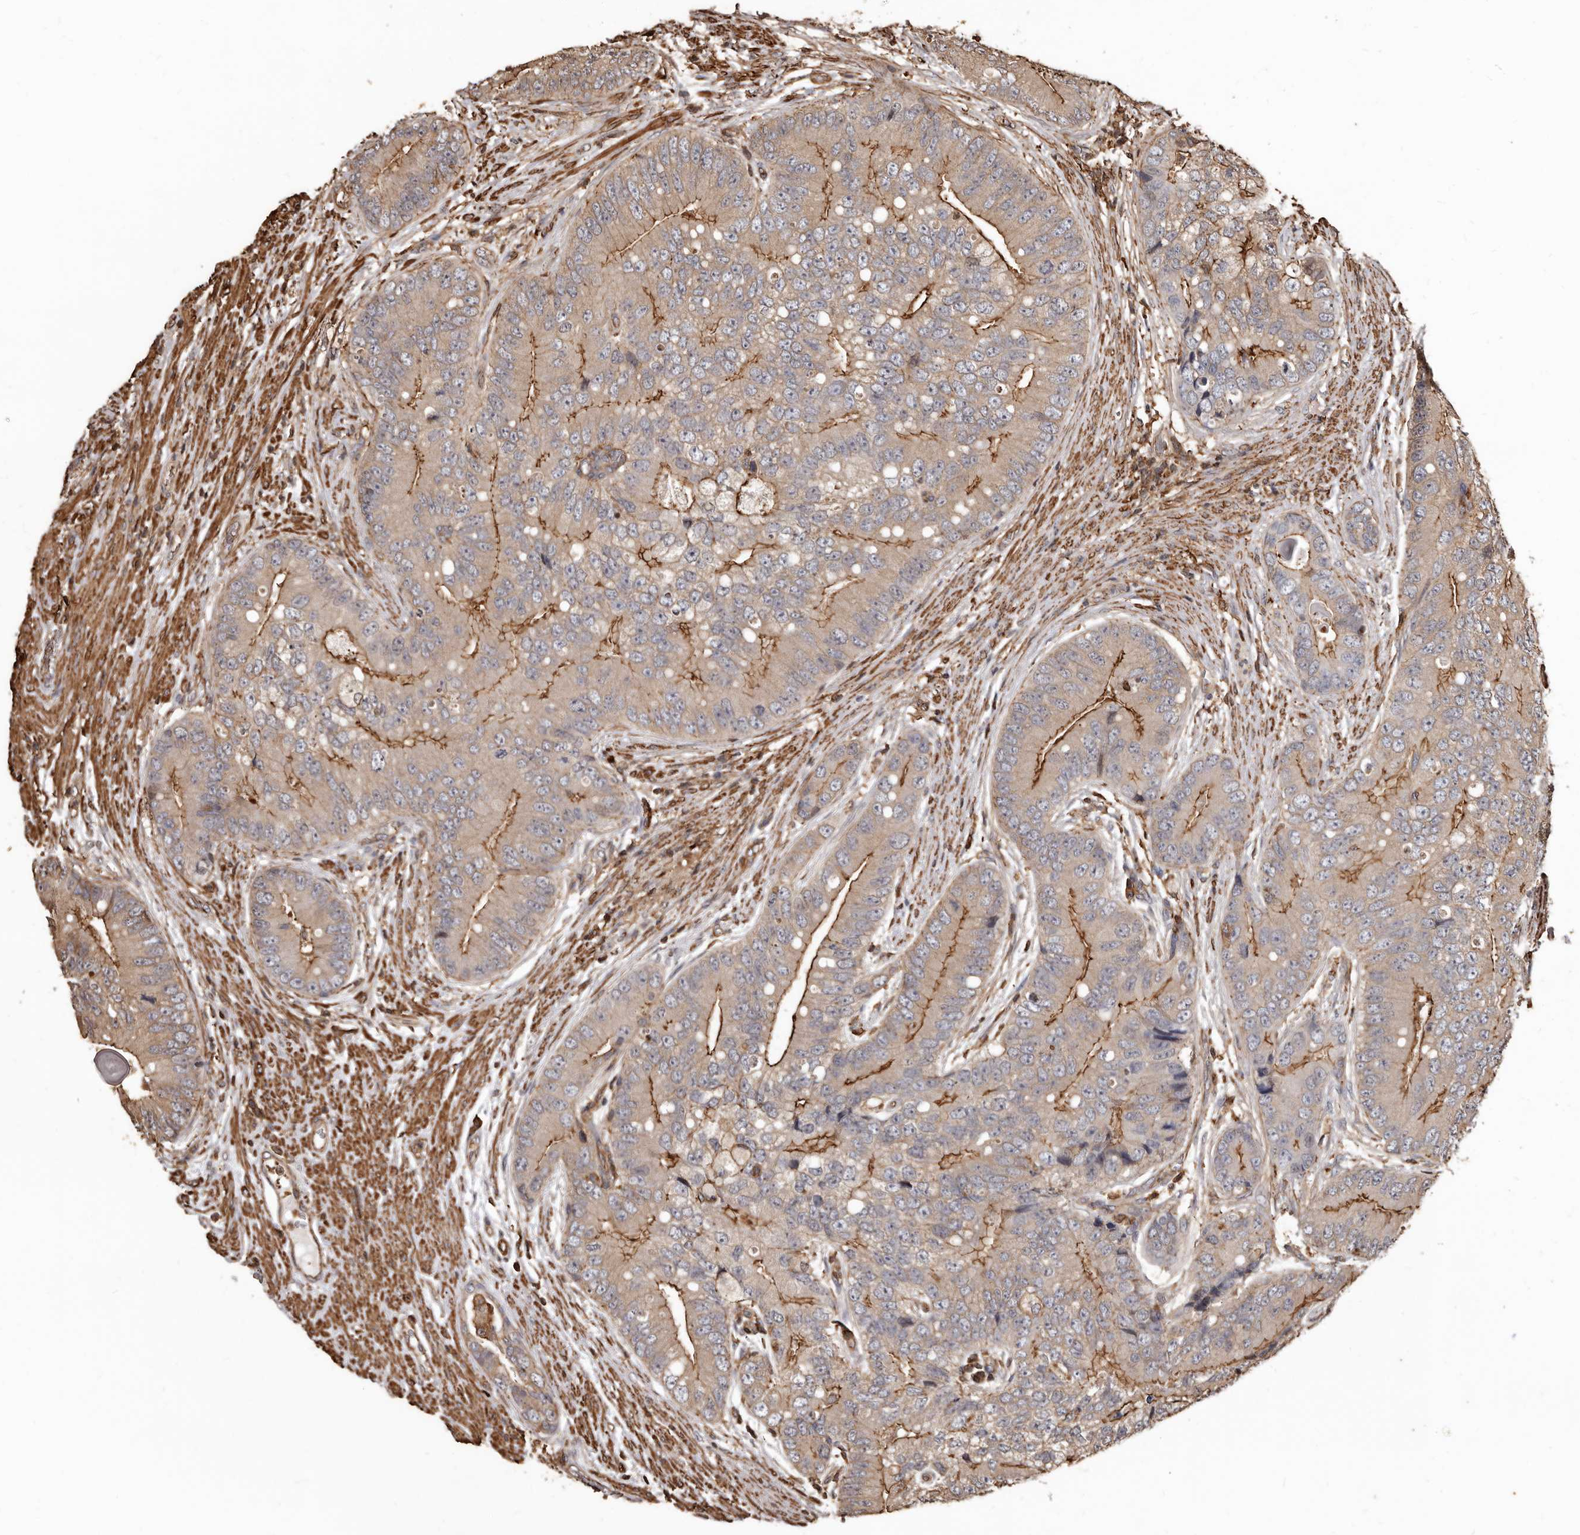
{"staining": {"intensity": "moderate", "quantity": "<25%", "location": "cytoplasmic/membranous"}, "tissue": "prostate cancer", "cell_type": "Tumor cells", "image_type": "cancer", "snomed": [{"axis": "morphology", "description": "Adenocarcinoma, High grade"}, {"axis": "topography", "description": "Prostate"}], "caption": "Prostate adenocarcinoma (high-grade) tissue reveals moderate cytoplasmic/membranous positivity in about <25% of tumor cells, visualized by immunohistochemistry. (brown staining indicates protein expression, while blue staining denotes nuclei).", "gene": "GSK3A", "patient": {"sex": "male", "age": 70}}